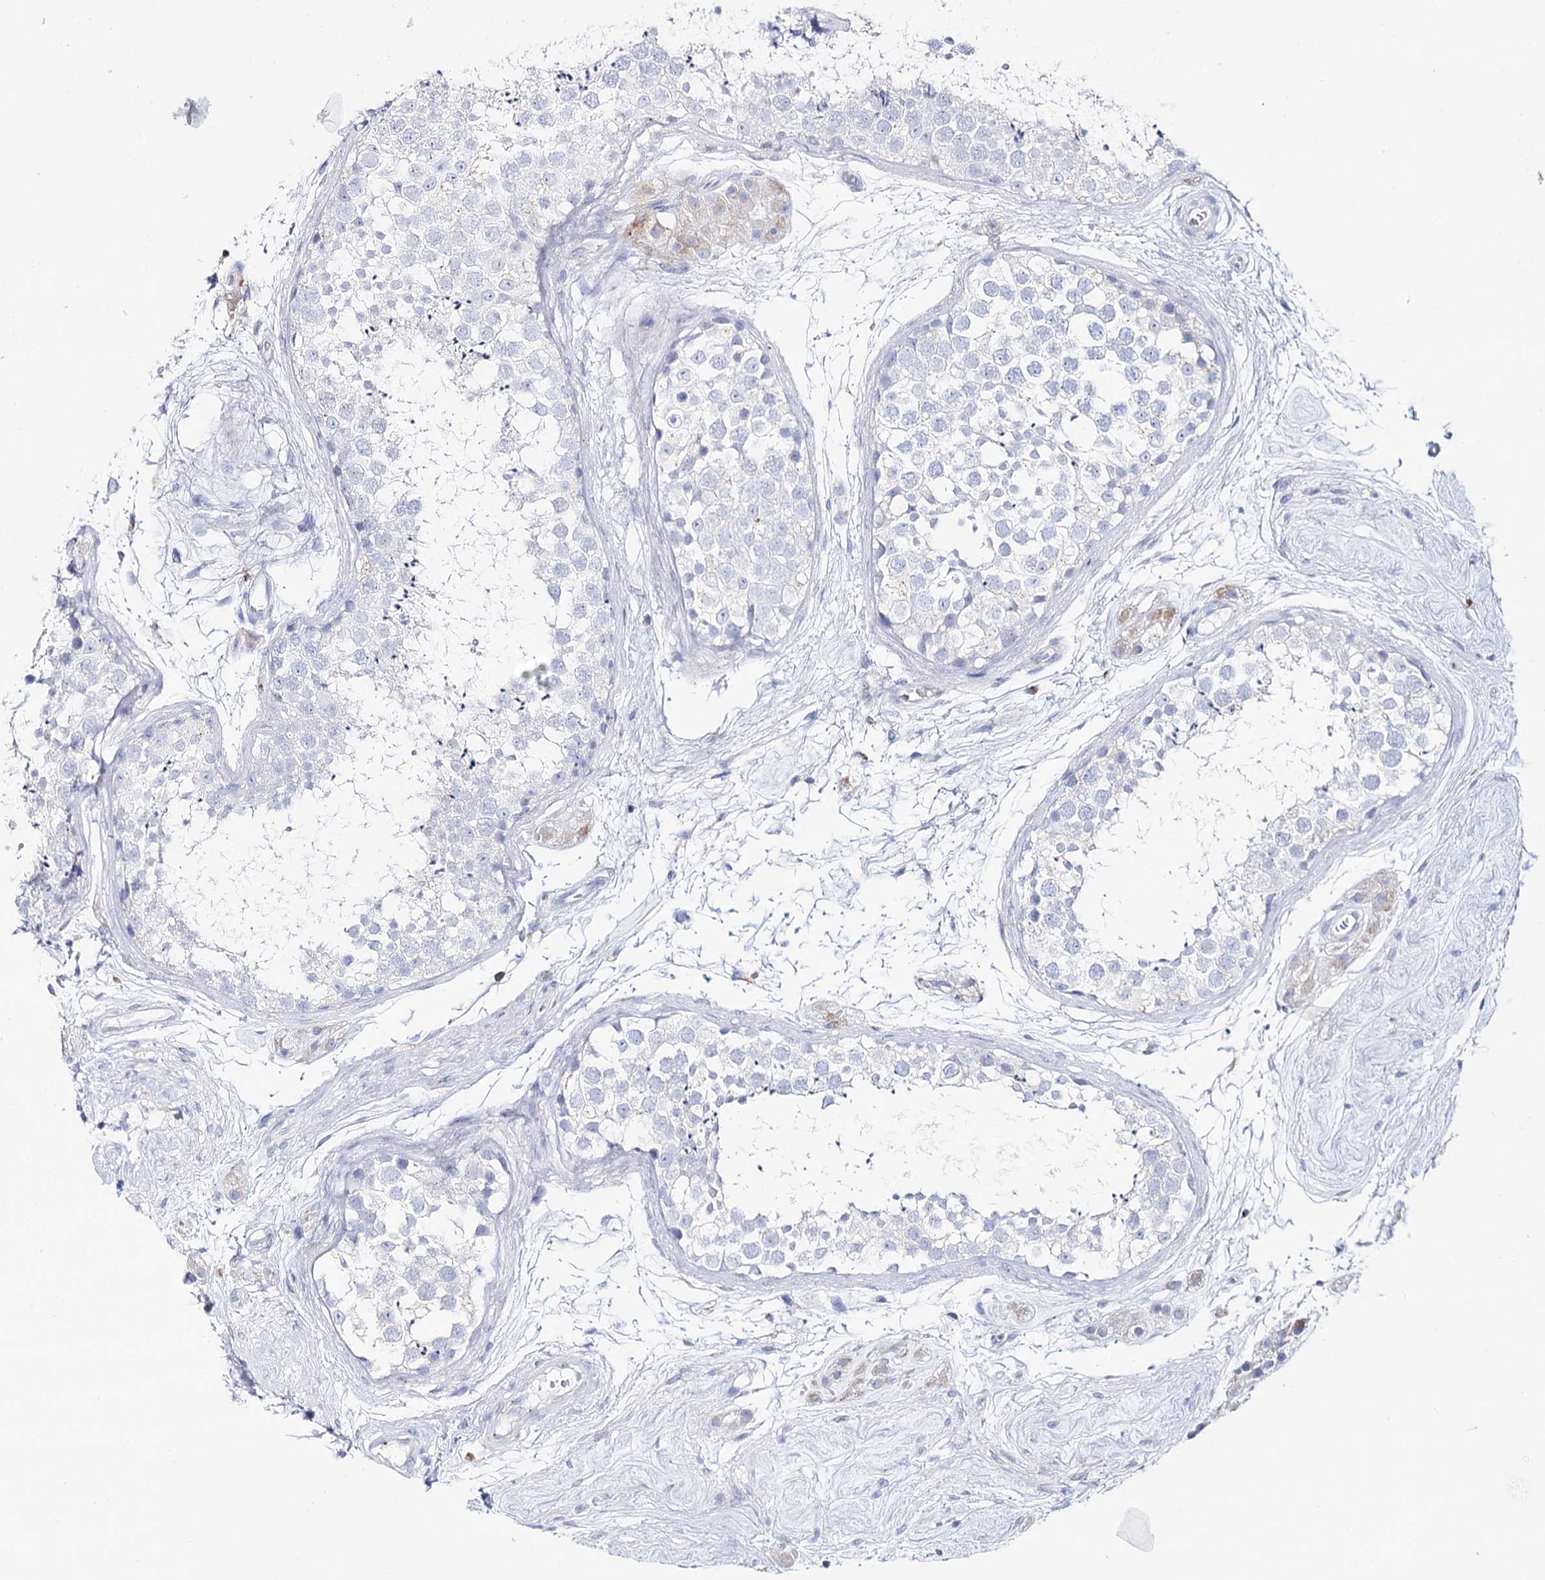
{"staining": {"intensity": "negative", "quantity": "none", "location": "none"}, "tissue": "testis", "cell_type": "Cells in seminiferous ducts", "image_type": "normal", "snomed": [{"axis": "morphology", "description": "Normal tissue, NOS"}, {"axis": "topography", "description": "Testis"}], "caption": "Testis stained for a protein using IHC demonstrates no staining cells in seminiferous ducts.", "gene": "SLC3A1", "patient": {"sex": "male", "age": 56}}